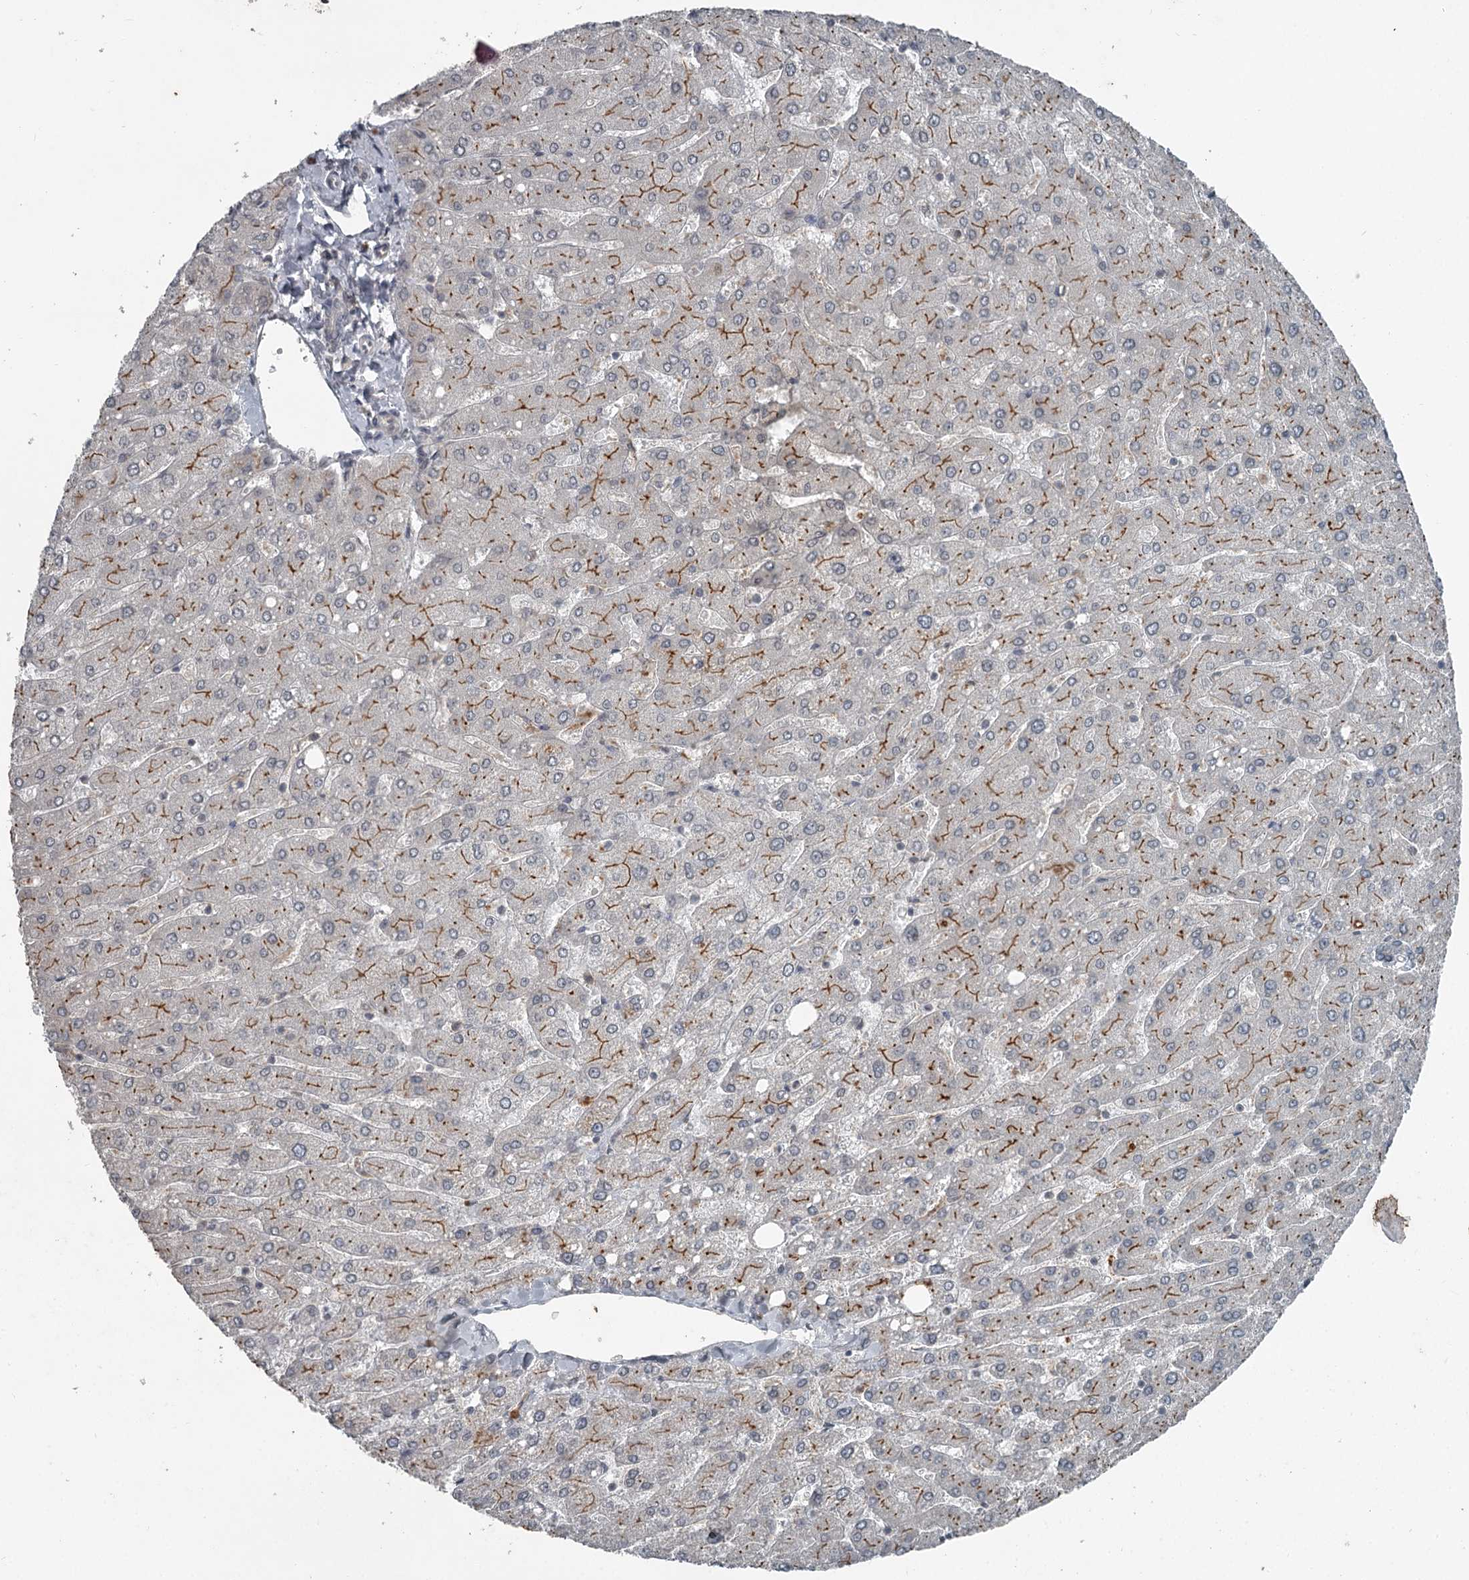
{"staining": {"intensity": "negative", "quantity": "none", "location": "none"}, "tissue": "liver", "cell_type": "Cholangiocytes", "image_type": "normal", "snomed": [{"axis": "morphology", "description": "Normal tissue, NOS"}, {"axis": "topography", "description": "Liver"}], "caption": "Cholangiocytes show no significant expression in benign liver. (DAB (3,3'-diaminobenzidine) IHC visualized using brightfield microscopy, high magnification).", "gene": "SLC39A8", "patient": {"sex": "male", "age": 55}}